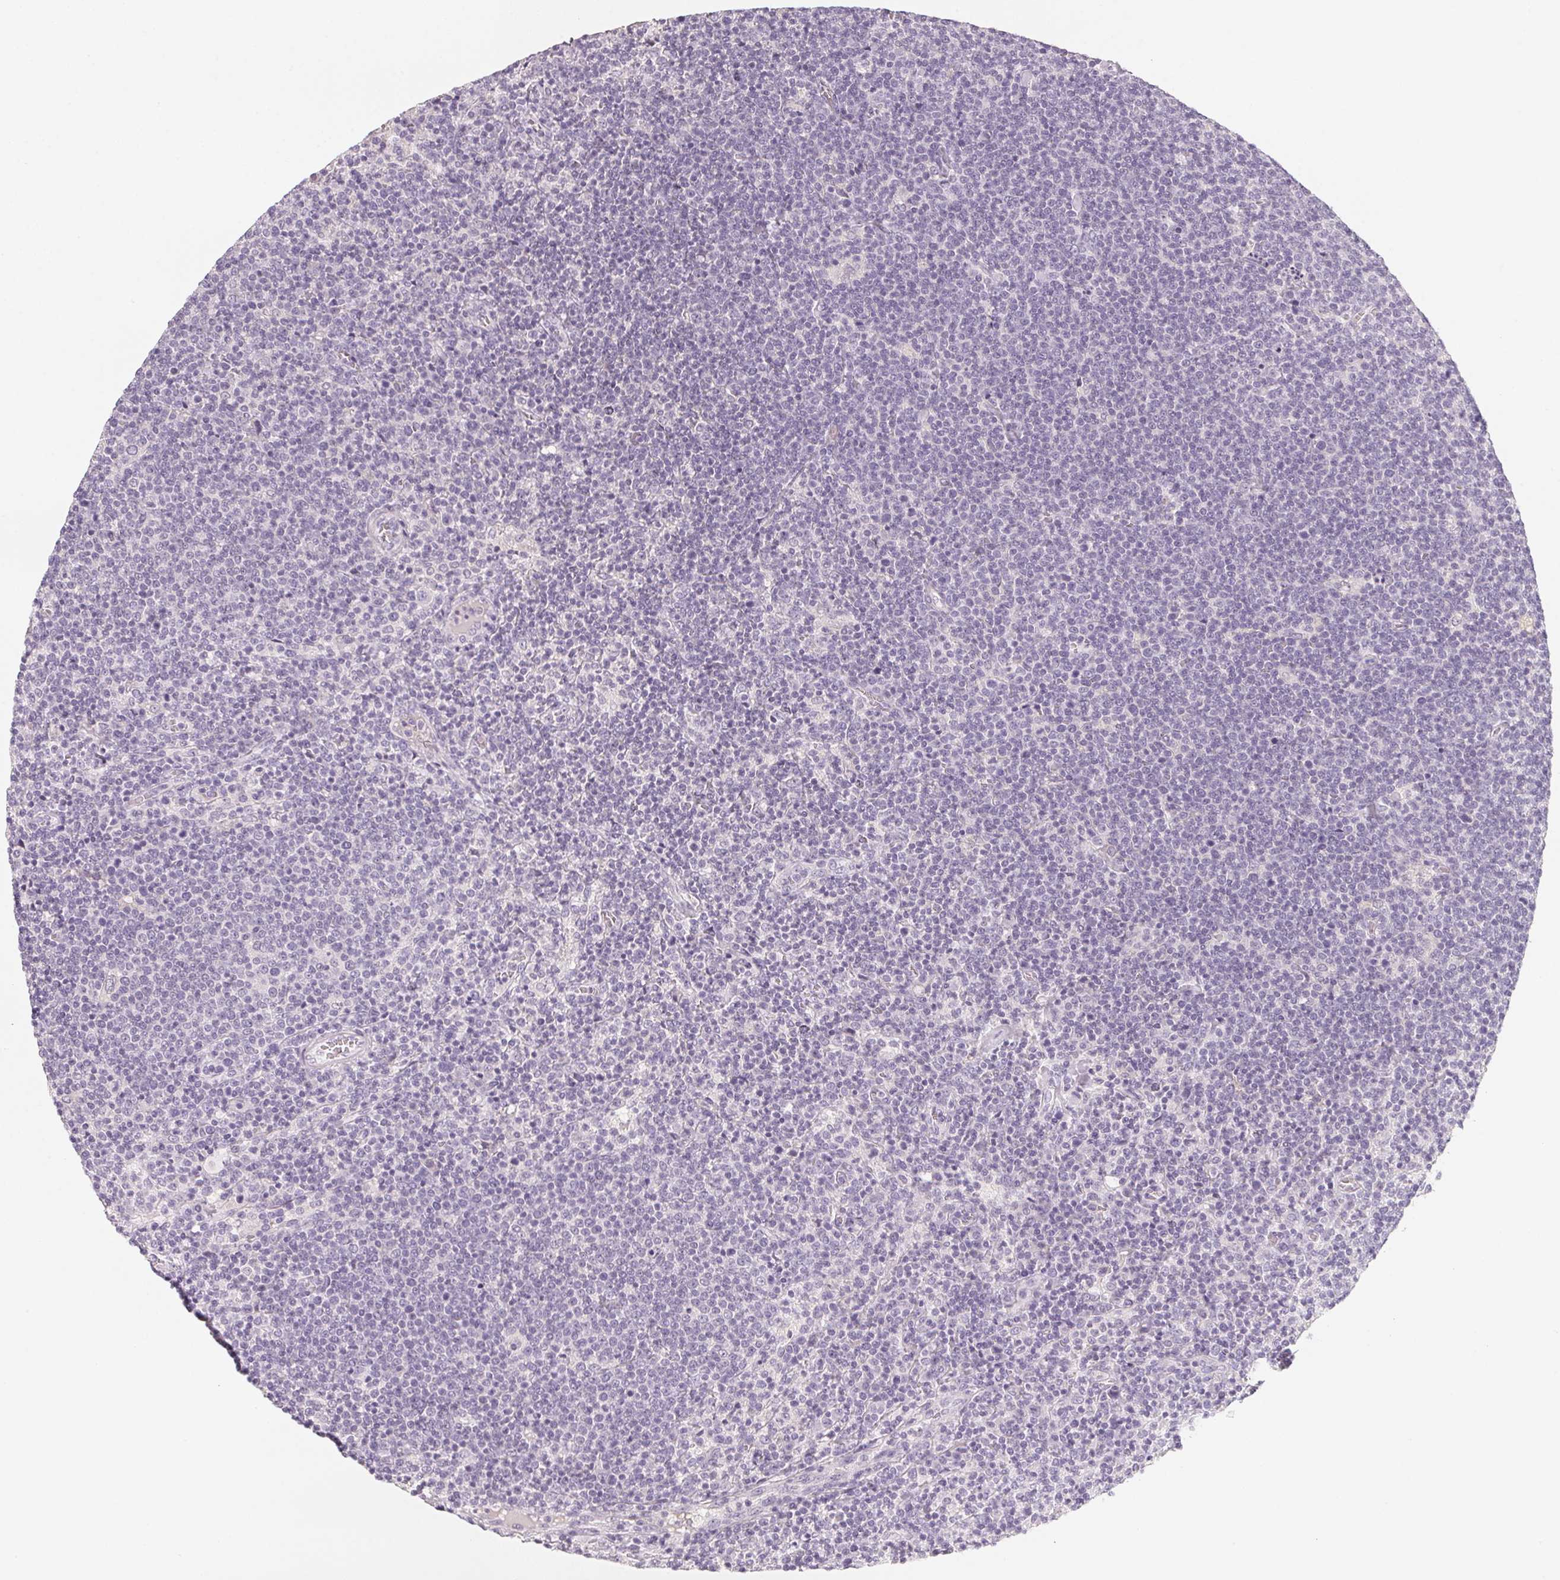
{"staining": {"intensity": "negative", "quantity": "none", "location": "none"}, "tissue": "lymphoma", "cell_type": "Tumor cells", "image_type": "cancer", "snomed": [{"axis": "morphology", "description": "Malignant lymphoma, non-Hodgkin's type, High grade"}, {"axis": "topography", "description": "Lymph node"}], "caption": "This is a micrograph of immunohistochemistry (IHC) staining of lymphoma, which shows no staining in tumor cells.", "gene": "CFAP276", "patient": {"sex": "male", "age": 61}}